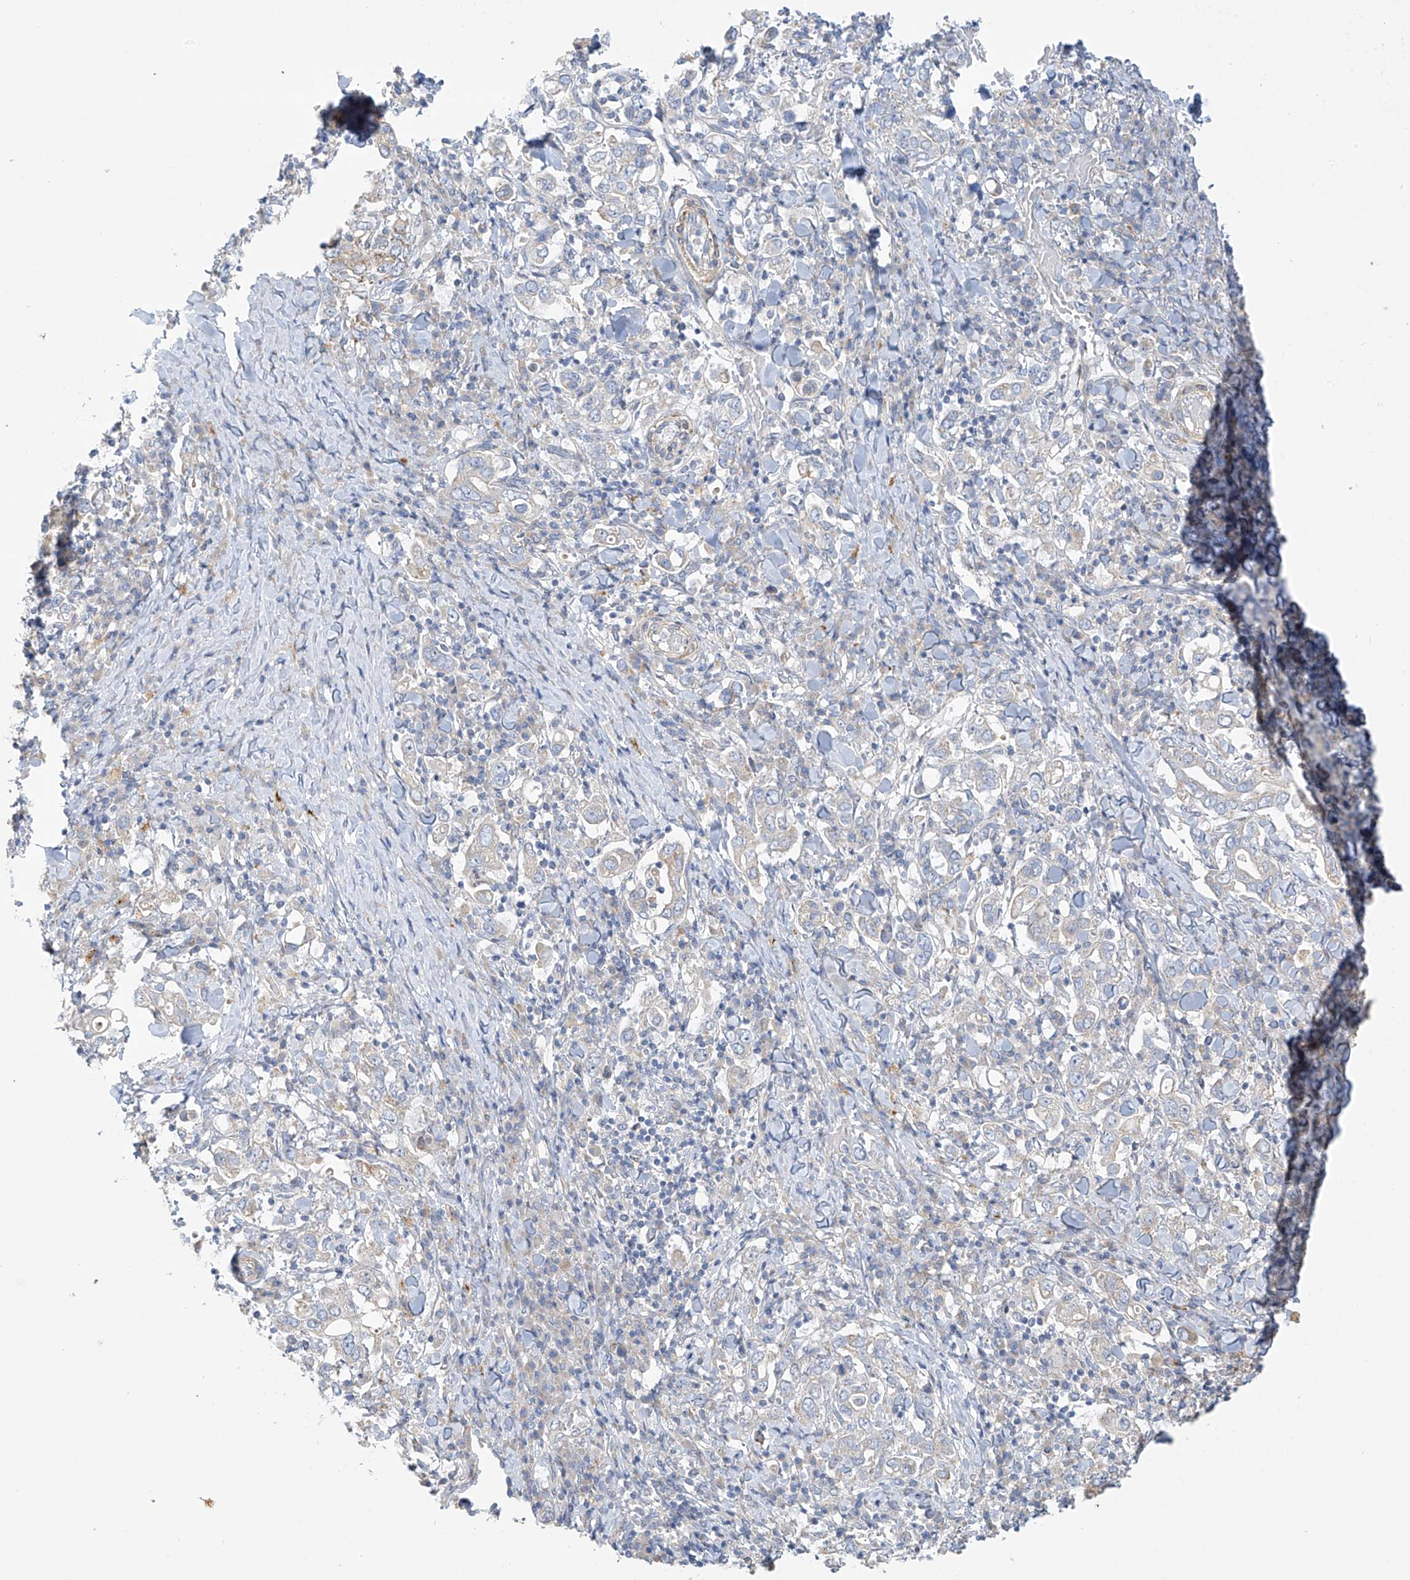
{"staining": {"intensity": "negative", "quantity": "none", "location": "none"}, "tissue": "stomach cancer", "cell_type": "Tumor cells", "image_type": "cancer", "snomed": [{"axis": "morphology", "description": "Adenocarcinoma, NOS"}, {"axis": "topography", "description": "Stomach, upper"}], "caption": "This is a photomicrograph of IHC staining of stomach cancer (adenocarcinoma), which shows no expression in tumor cells.", "gene": "ZNF641", "patient": {"sex": "male", "age": 62}}